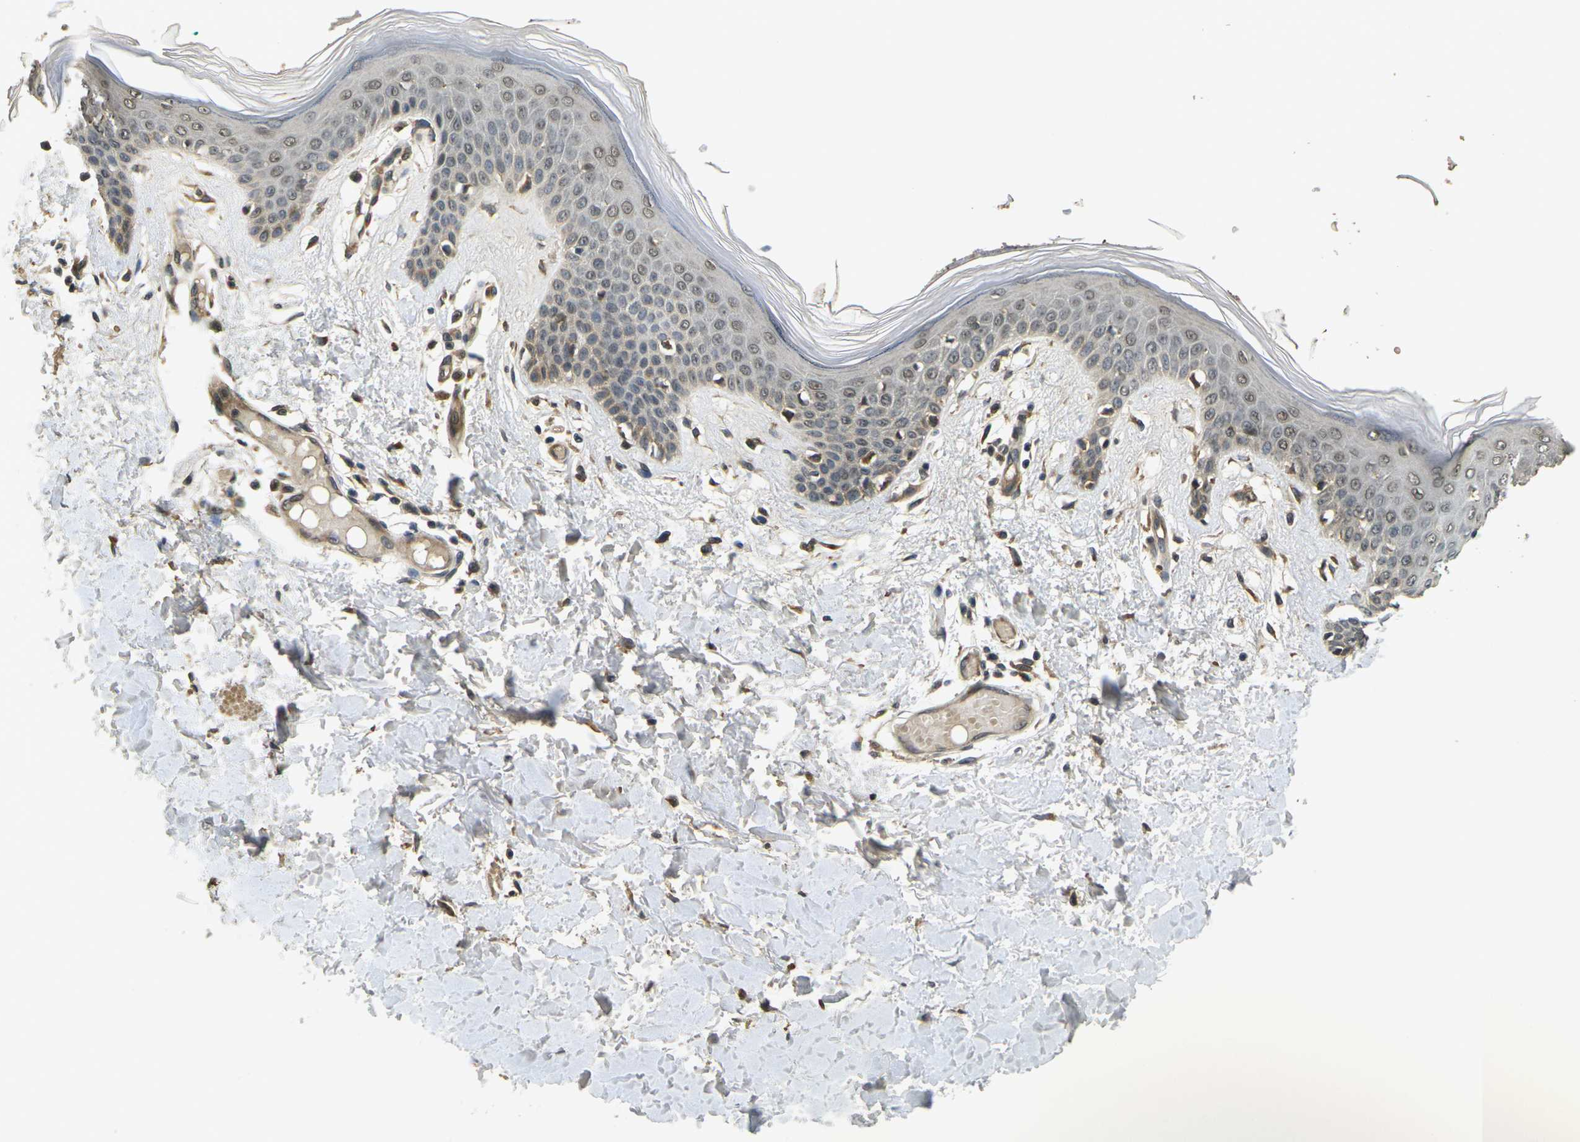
{"staining": {"intensity": "strong", "quantity": ">75%", "location": "cytoplasmic/membranous,nuclear"}, "tissue": "skin", "cell_type": "Fibroblasts", "image_type": "normal", "snomed": [{"axis": "morphology", "description": "Normal tissue, NOS"}, {"axis": "topography", "description": "Skin"}], "caption": "The immunohistochemical stain highlights strong cytoplasmic/membranous,nuclear staining in fibroblasts of benign skin. (IHC, brightfield microscopy, high magnification).", "gene": "FUT11", "patient": {"sex": "male", "age": 53}}